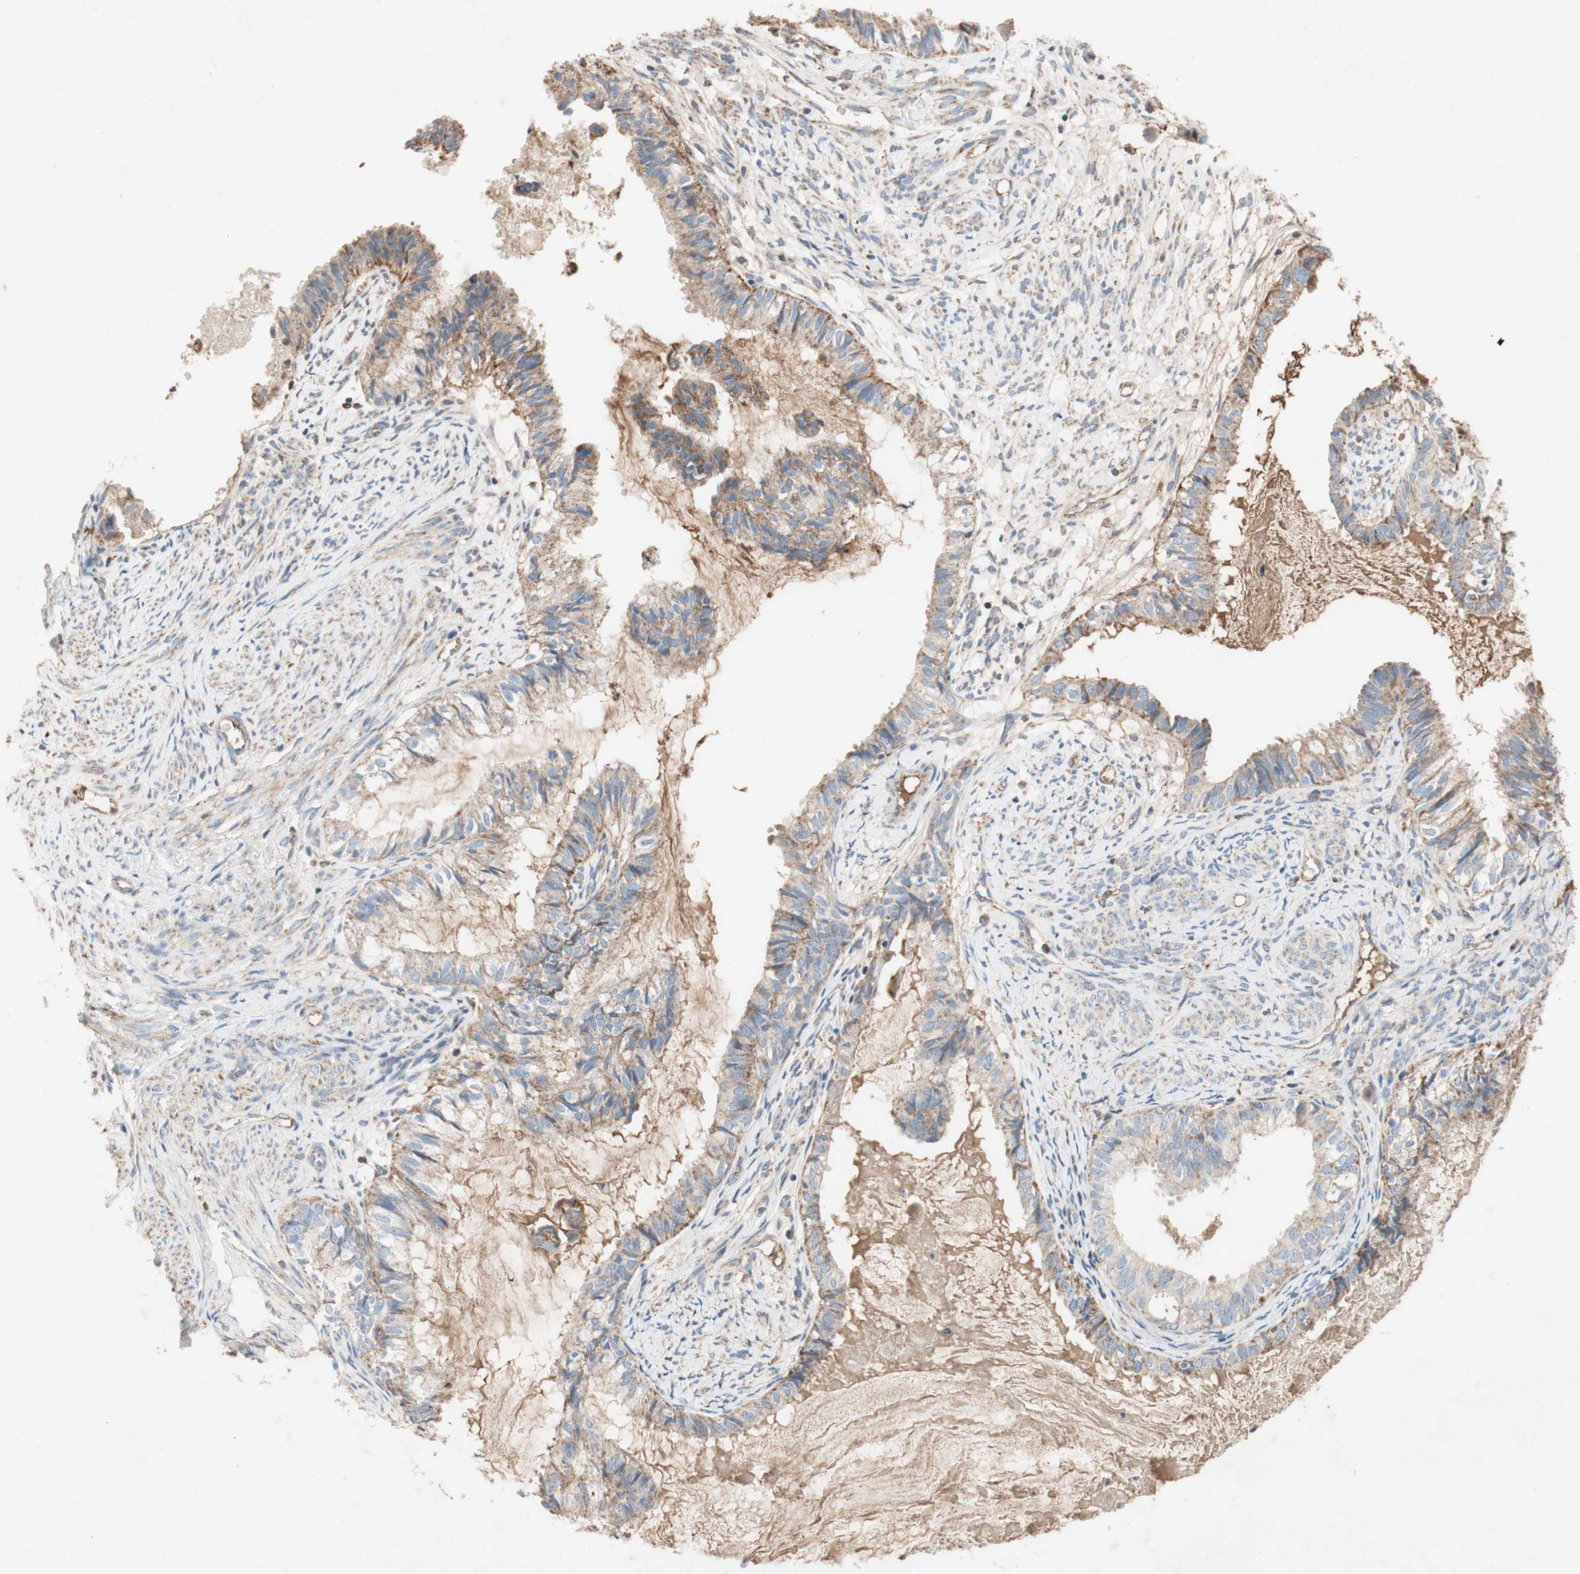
{"staining": {"intensity": "weak", "quantity": ">75%", "location": "cytoplasmic/membranous"}, "tissue": "cervical cancer", "cell_type": "Tumor cells", "image_type": "cancer", "snomed": [{"axis": "morphology", "description": "Normal tissue, NOS"}, {"axis": "morphology", "description": "Adenocarcinoma, NOS"}, {"axis": "topography", "description": "Cervix"}, {"axis": "topography", "description": "Endometrium"}], "caption": "Protein expression analysis of human cervical cancer reveals weak cytoplasmic/membranous staining in about >75% of tumor cells.", "gene": "SDHB", "patient": {"sex": "female", "age": 86}}